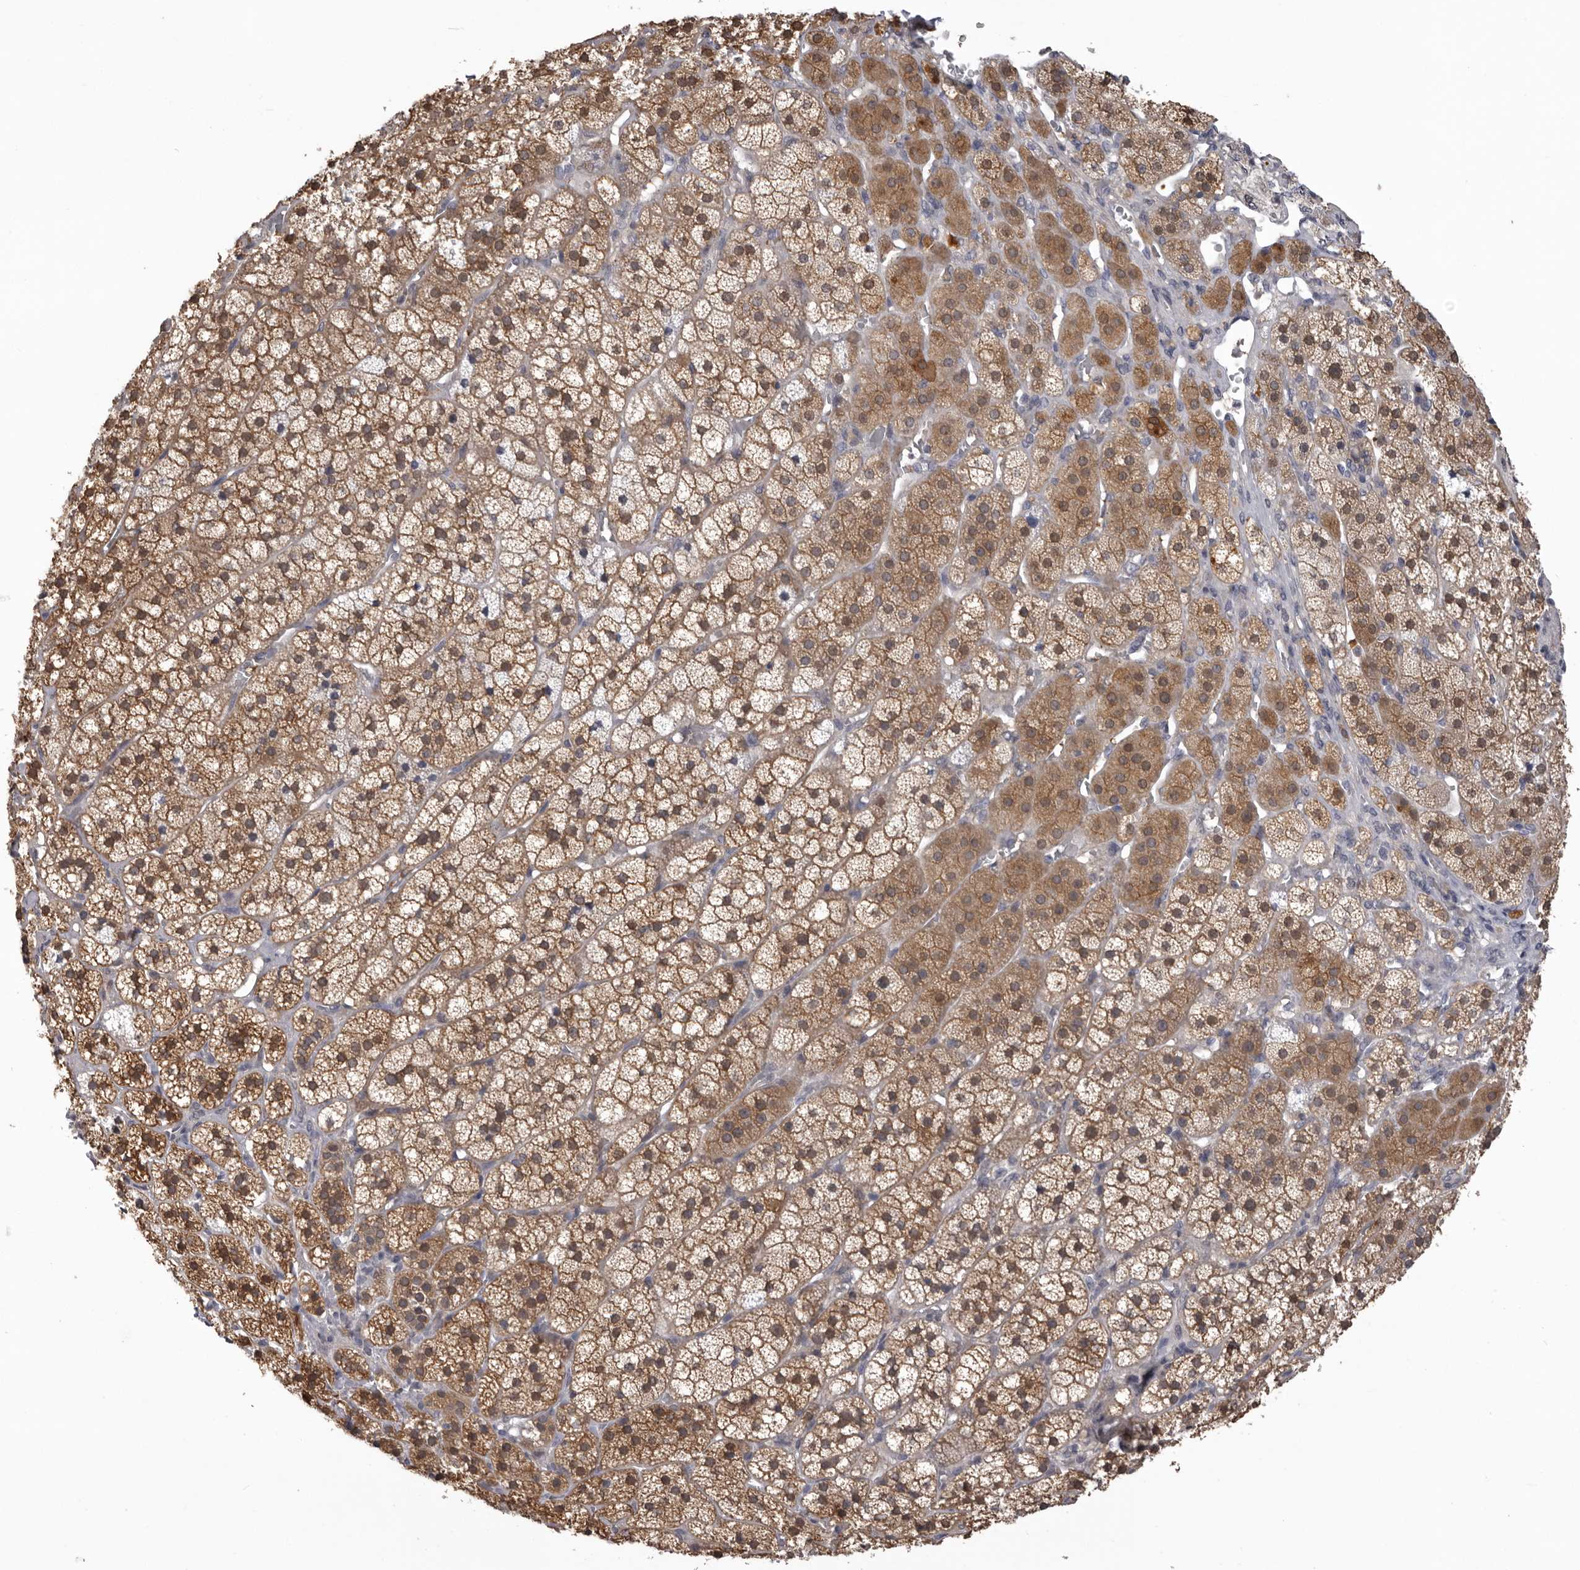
{"staining": {"intensity": "moderate", "quantity": ">75%", "location": "cytoplasmic/membranous"}, "tissue": "adrenal gland", "cell_type": "Glandular cells", "image_type": "normal", "snomed": [{"axis": "morphology", "description": "Normal tissue, NOS"}, {"axis": "topography", "description": "Adrenal gland"}], "caption": "IHC (DAB (3,3'-diaminobenzidine)) staining of benign adrenal gland demonstrates moderate cytoplasmic/membranous protein positivity in approximately >75% of glandular cells. (Brightfield microscopy of DAB IHC at high magnification).", "gene": "MDH1", "patient": {"sex": "female", "age": 44}}